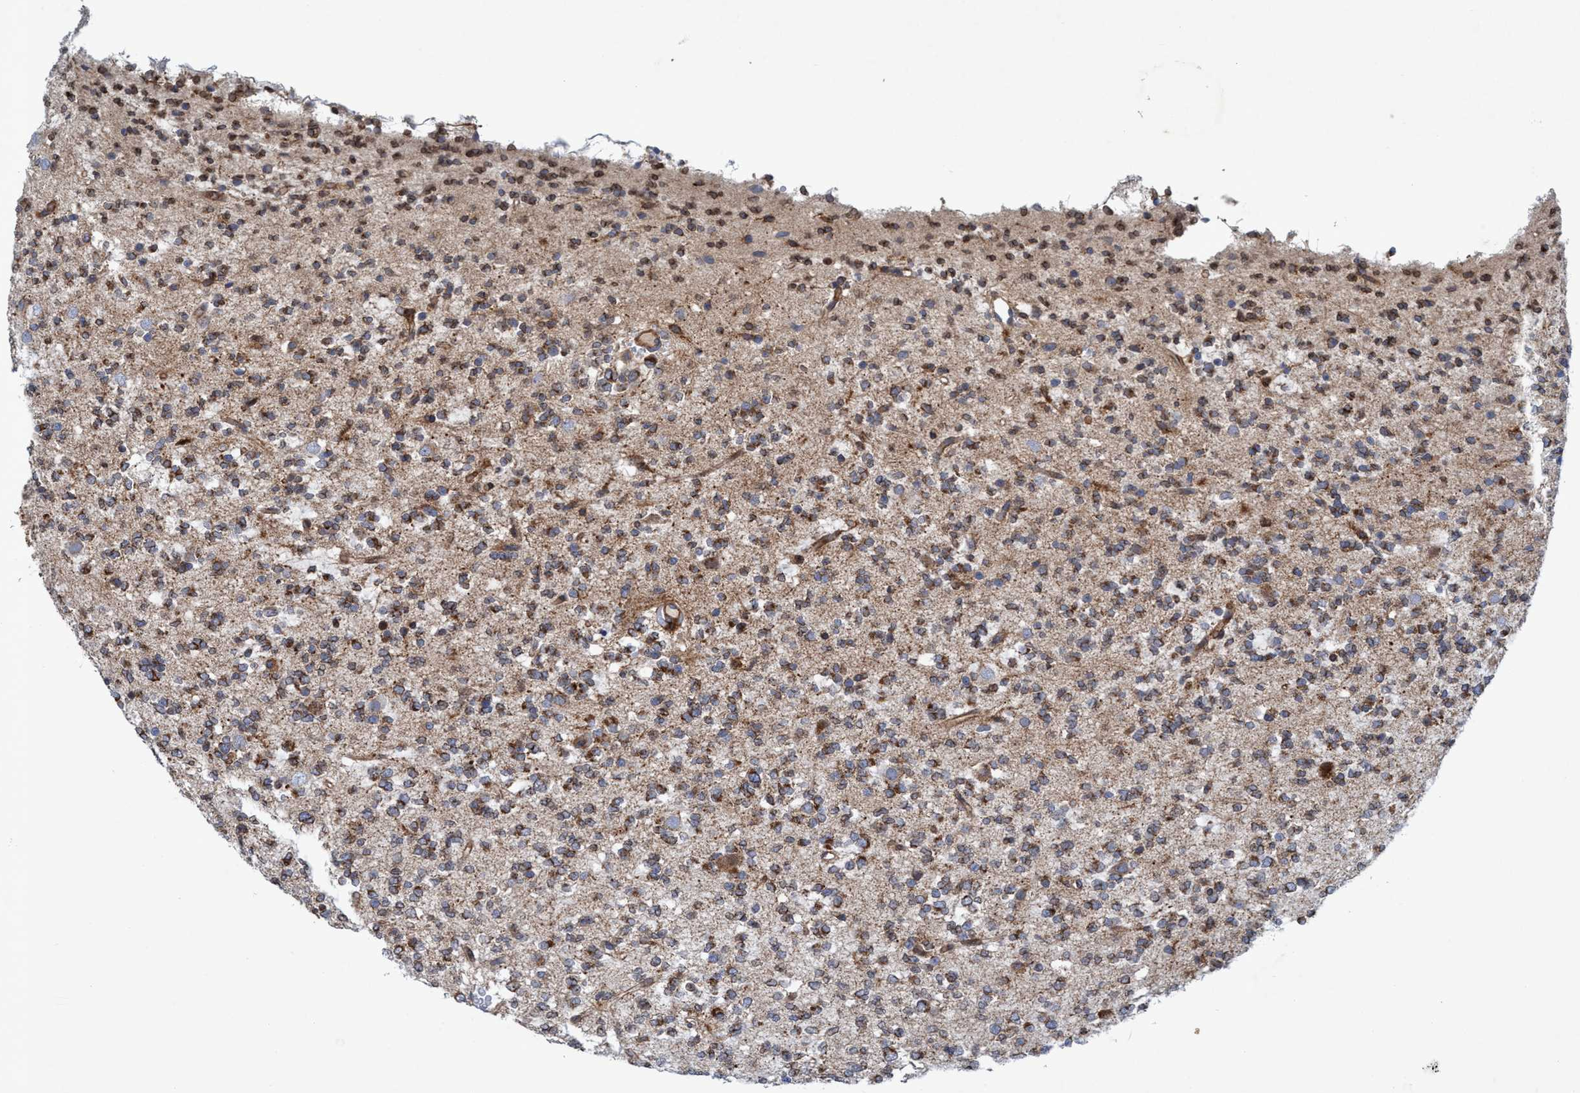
{"staining": {"intensity": "moderate", "quantity": ">75%", "location": "cytoplasmic/membranous"}, "tissue": "glioma", "cell_type": "Tumor cells", "image_type": "cancer", "snomed": [{"axis": "morphology", "description": "Glioma, malignant, Low grade"}, {"axis": "topography", "description": "Brain"}], "caption": "DAB immunohistochemical staining of glioma reveals moderate cytoplasmic/membranous protein positivity in about >75% of tumor cells.", "gene": "SLC16A3", "patient": {"sex": "male", "age": 38}}